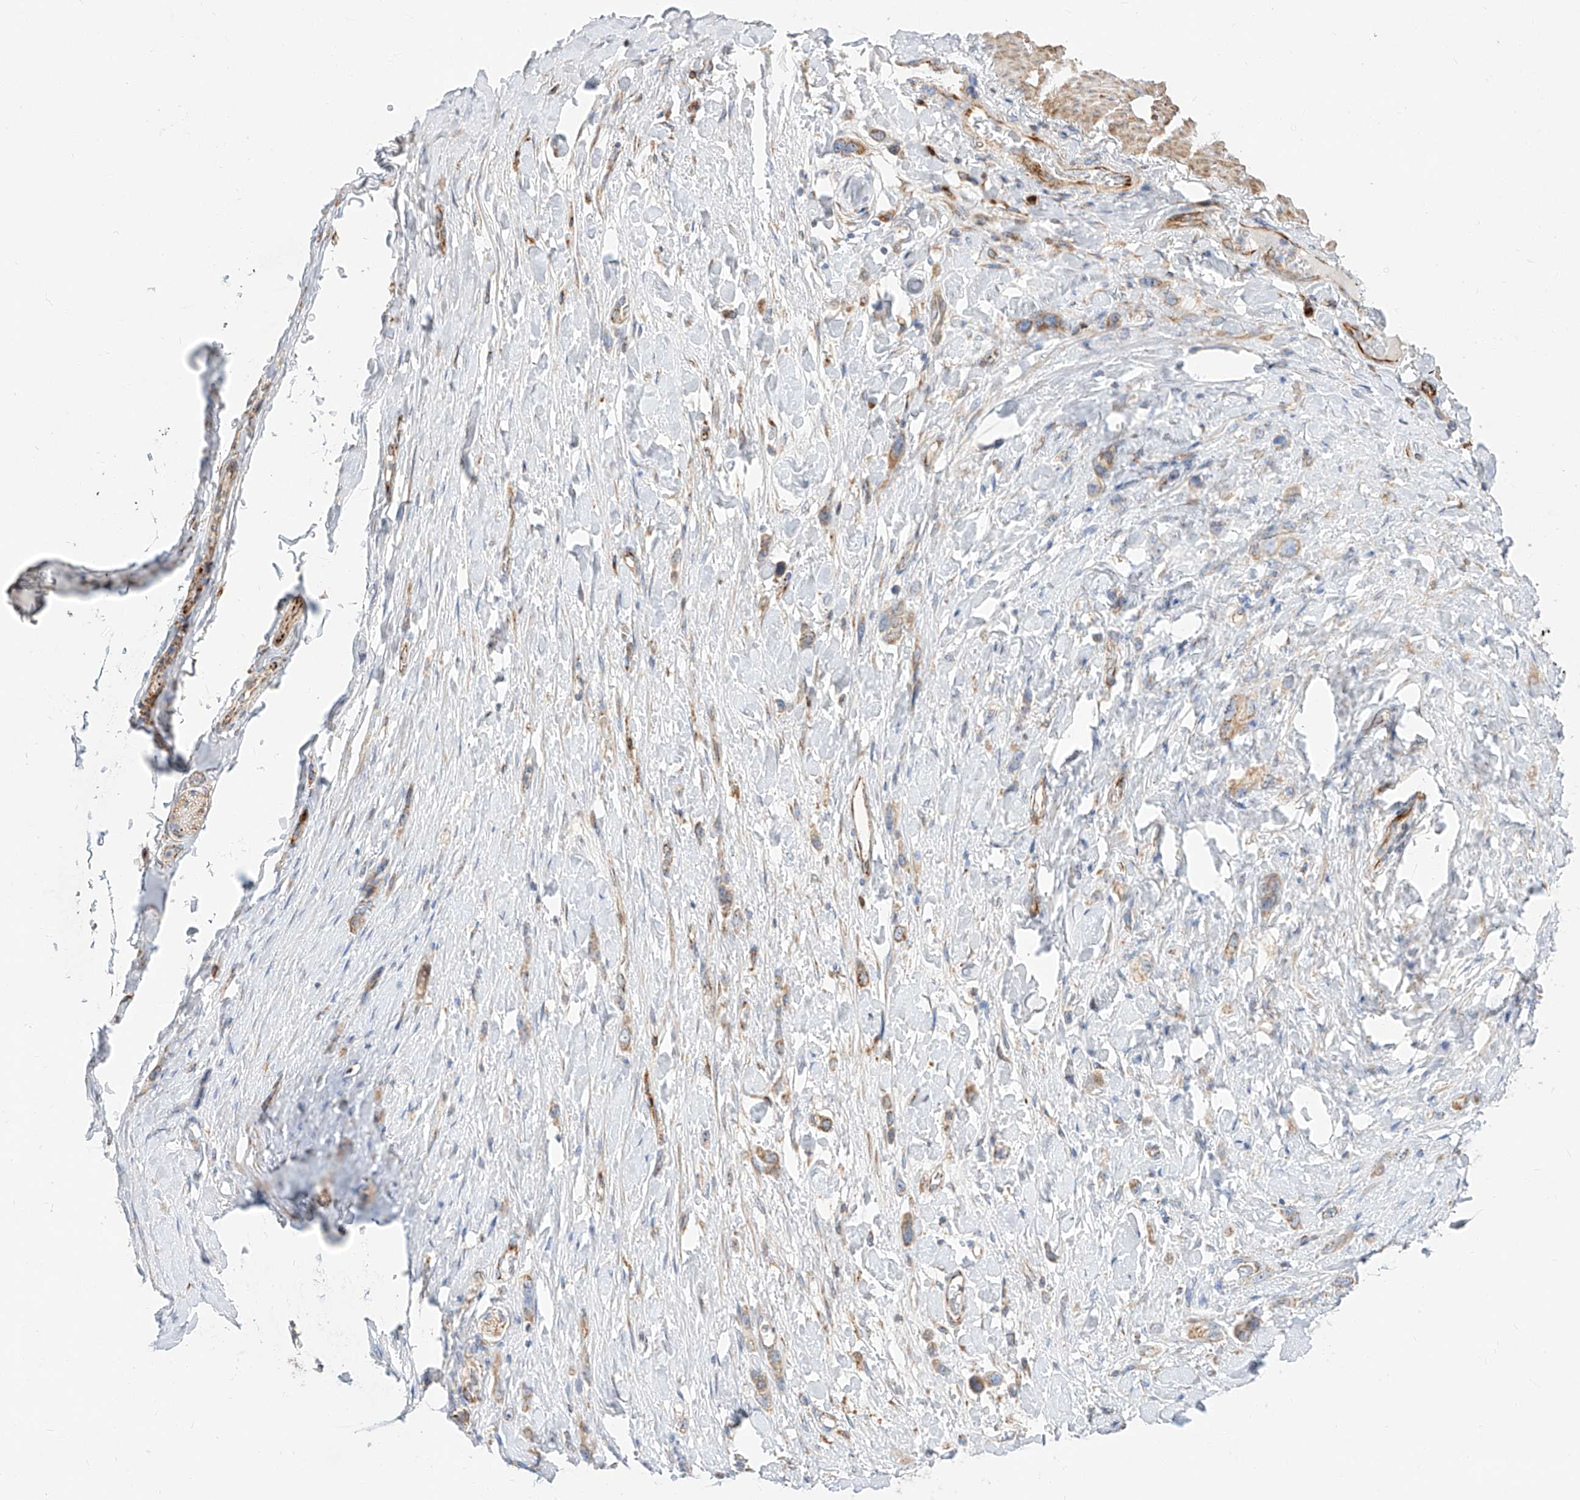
{"staining": {"intensity": "moderate", "quantity": "25%-75%", "location": "cytoplasmic/membranous"}, "tissue": "stomach cancer", "cell_type": "Tumor cells", "image_type": "cancer", "snomed": [{"axis": "morphology", "description": "Adenocarcinoma, NOS"}, {"axis": "topography", "description": "Stomach"}], "caption": "Approximately 25%-75% of tumor cells in stomach cancer (adenocarcinoma) show moderate cytoplasmic/membranous protein expression as visualized by brown immunohistochemical staining.", "gene": "CST9", "patient": {"sex": "female", "age": 65}}